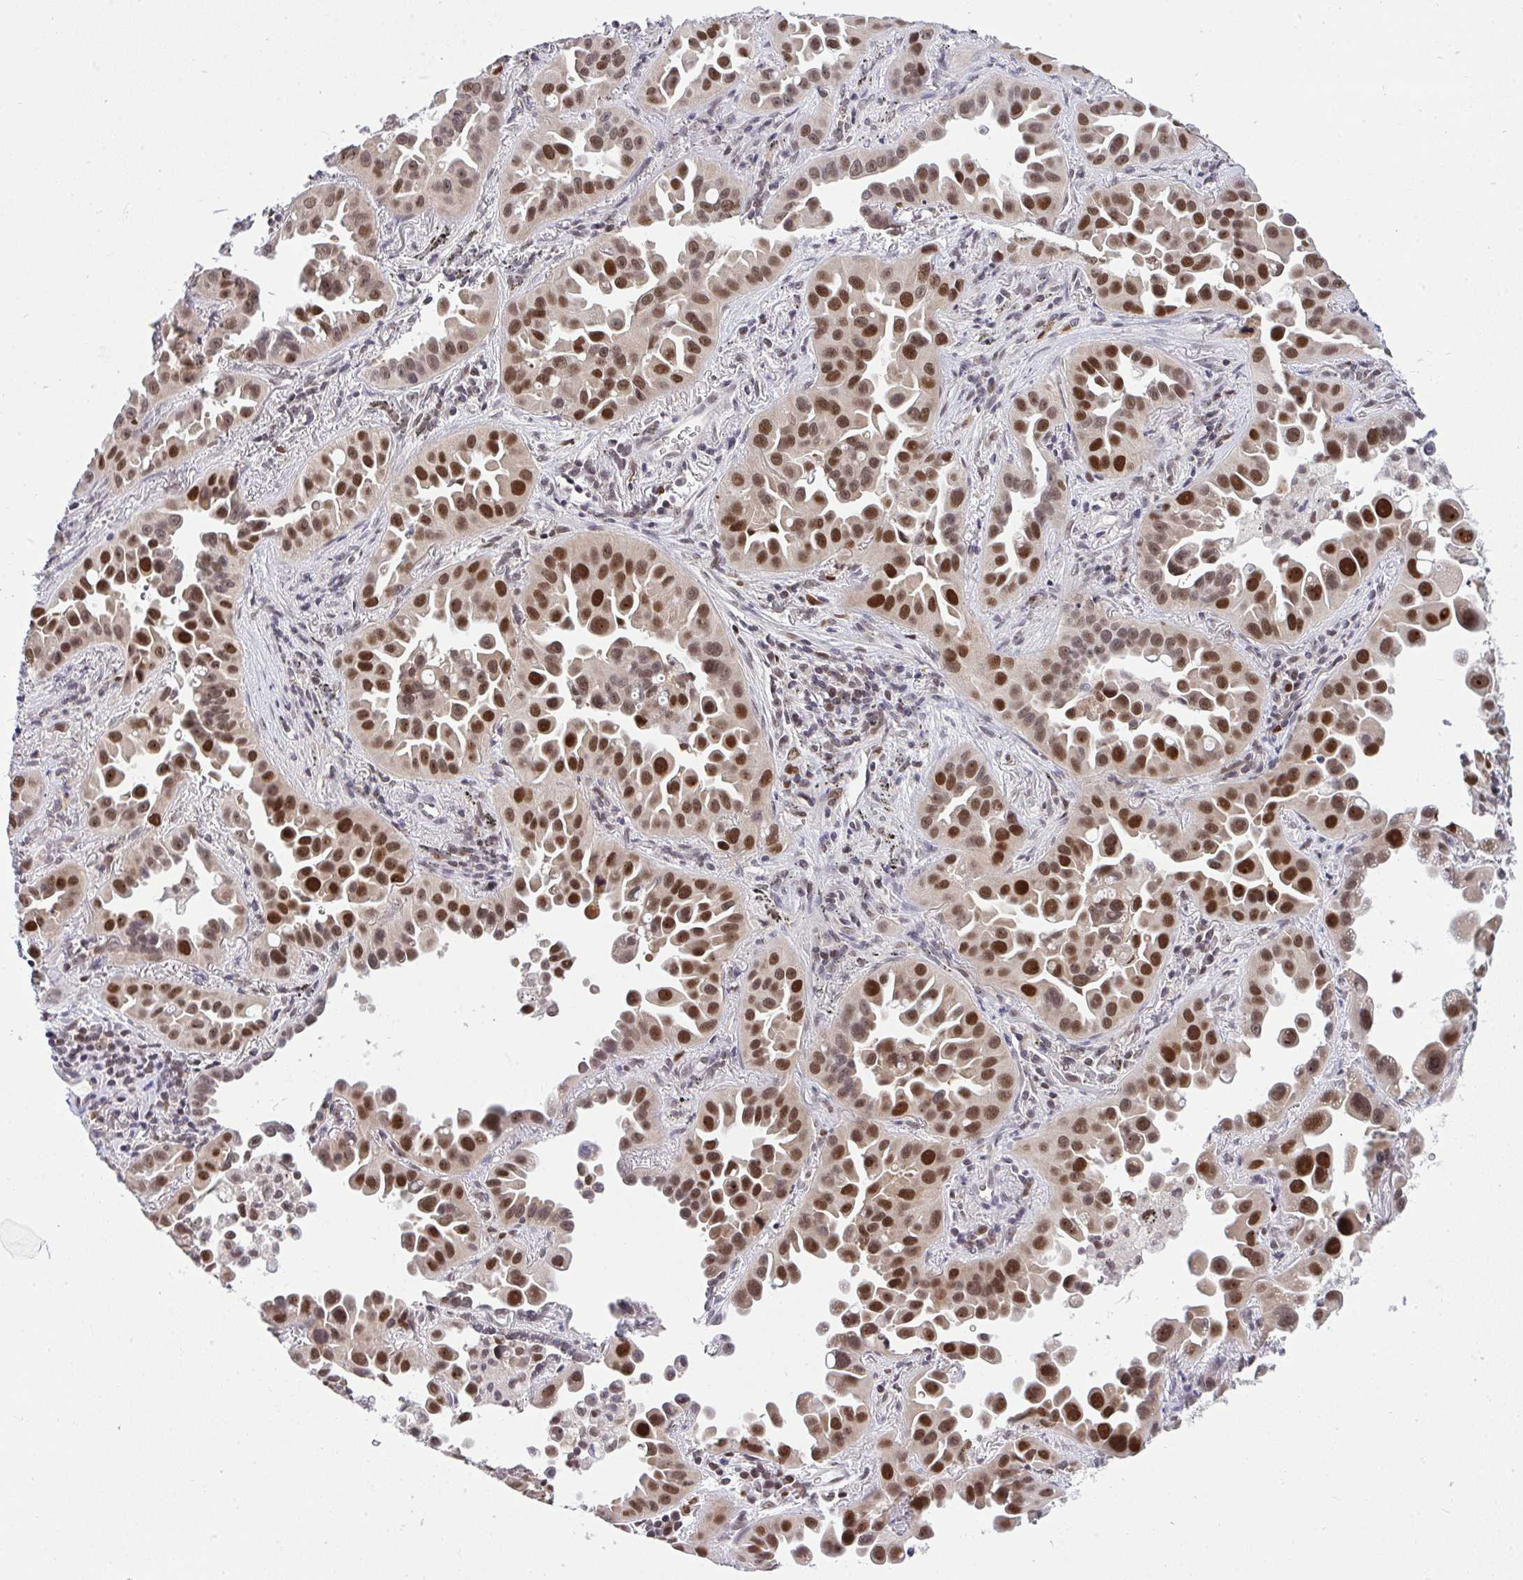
{"staining": {"intensity": "strong", "quantity": ">75%", "location": "nuclear"}, "tissue": "lung cancer", "cell_type": "Tumor cells", "image_type": "cancer", "snomed": [{"axis": "morphology", "description": "Adenocarcinoma, NOS"}, {"axis": "topography", "description": "Lung"}], "caption": "Human lung adenocarcinoma stained with a protein marker exhibits strong staining in tumor cells.", "gene": "RFC4", "patient": {"sex": "male", "age": 68}}